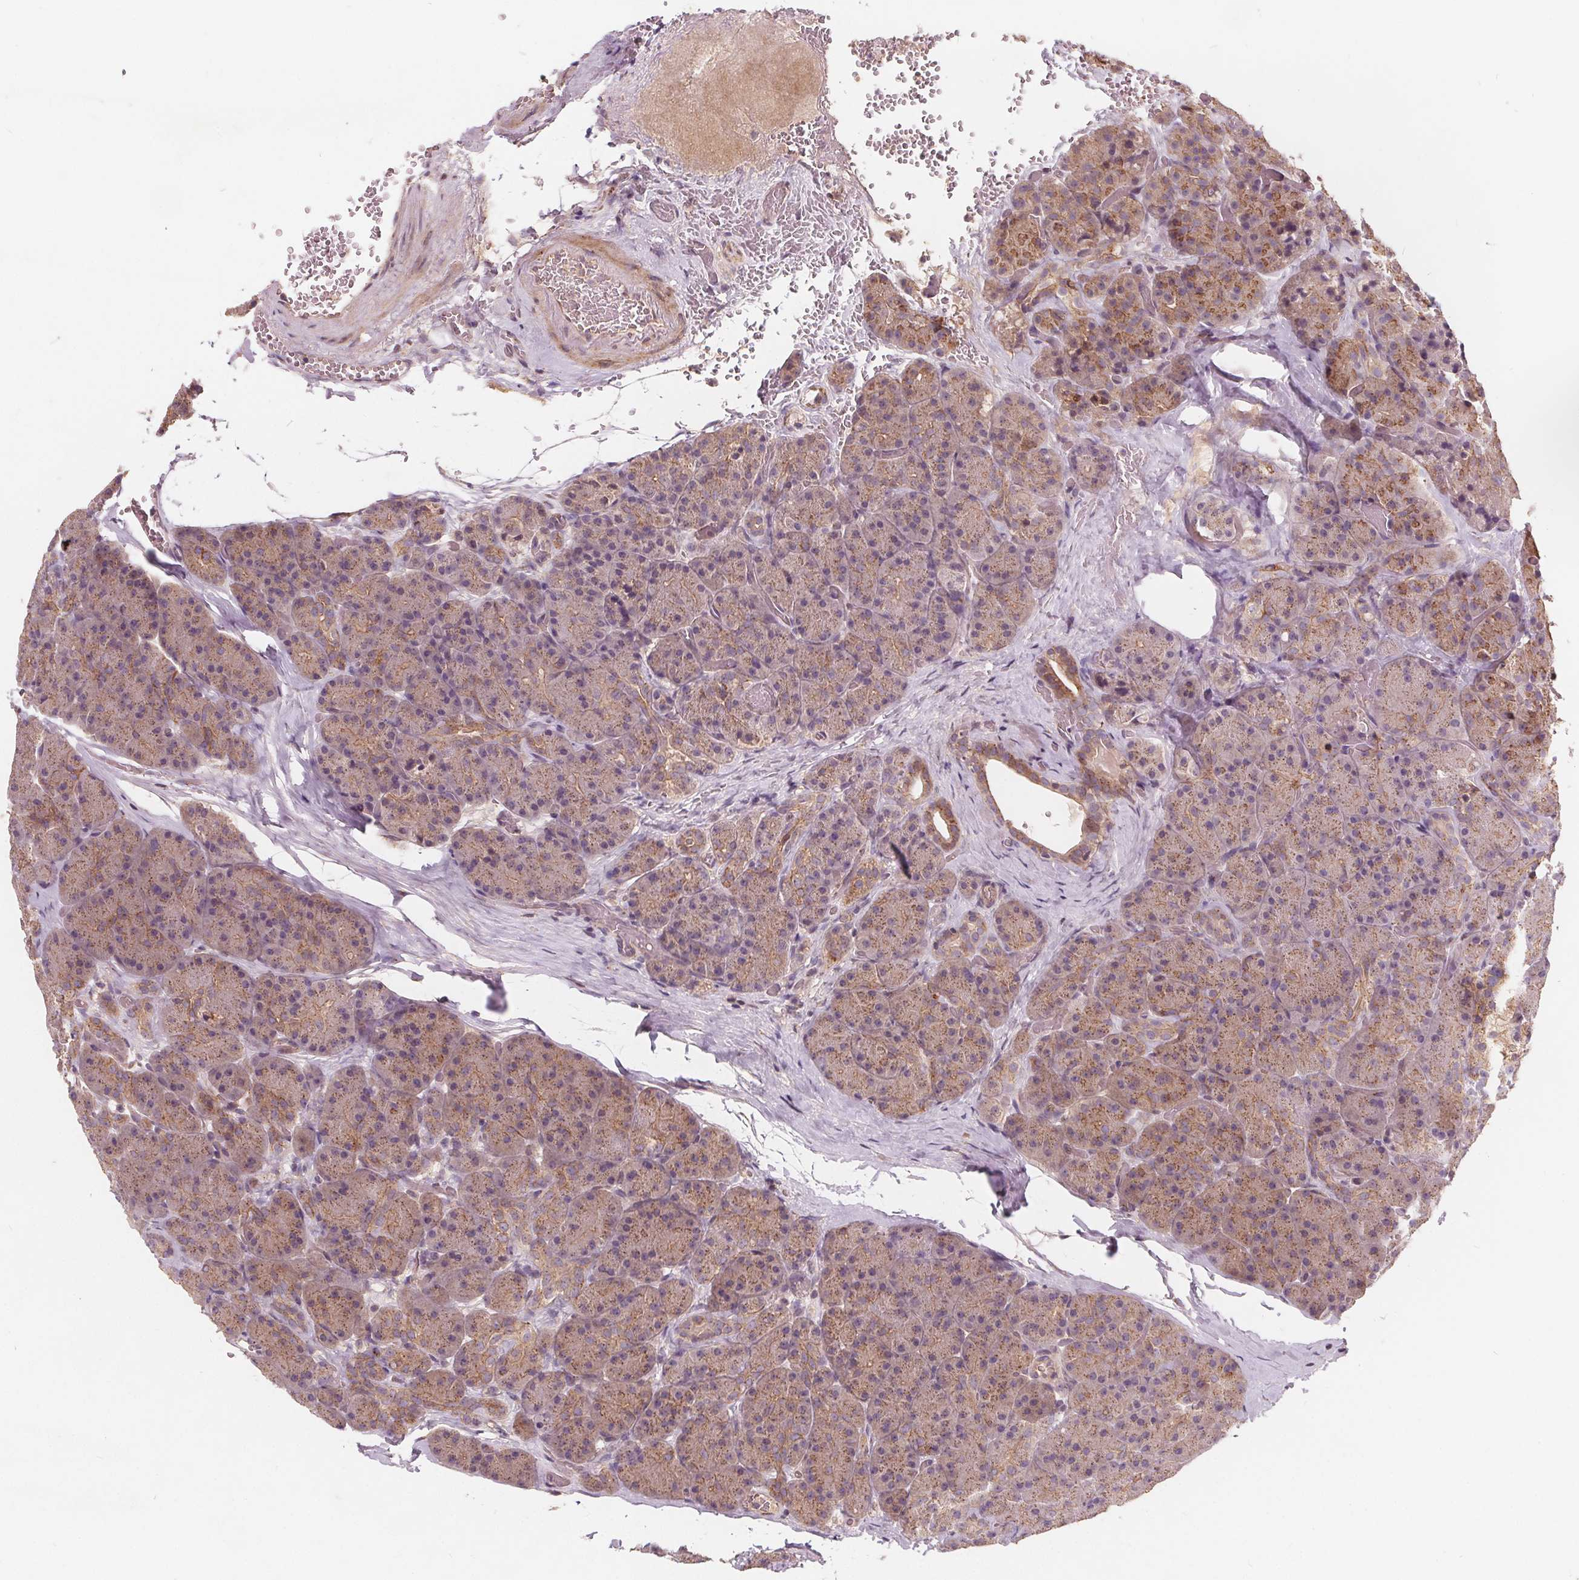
{"staining": {"intensity": "weak", "quantity": "25%-75%", "location": "cytoplasmic/membranous"}, "tissue": "pancreas", "cell_type": "Exocrine glandular cells", "image_type": "normal", "snomed": [{"axis": "morphology", "description": "Normal tissue, NOS"}, {"axis": "topography", "description": "Pancreas"}], "caption": "A low amount of weak cytoplasmic/membranous staining is identified in about 25%-75% of exocrine glandular cells in unremarkable pancreas.", "gene": "CSNK1G2", "patient": {"sex": "male", "age": 57}}